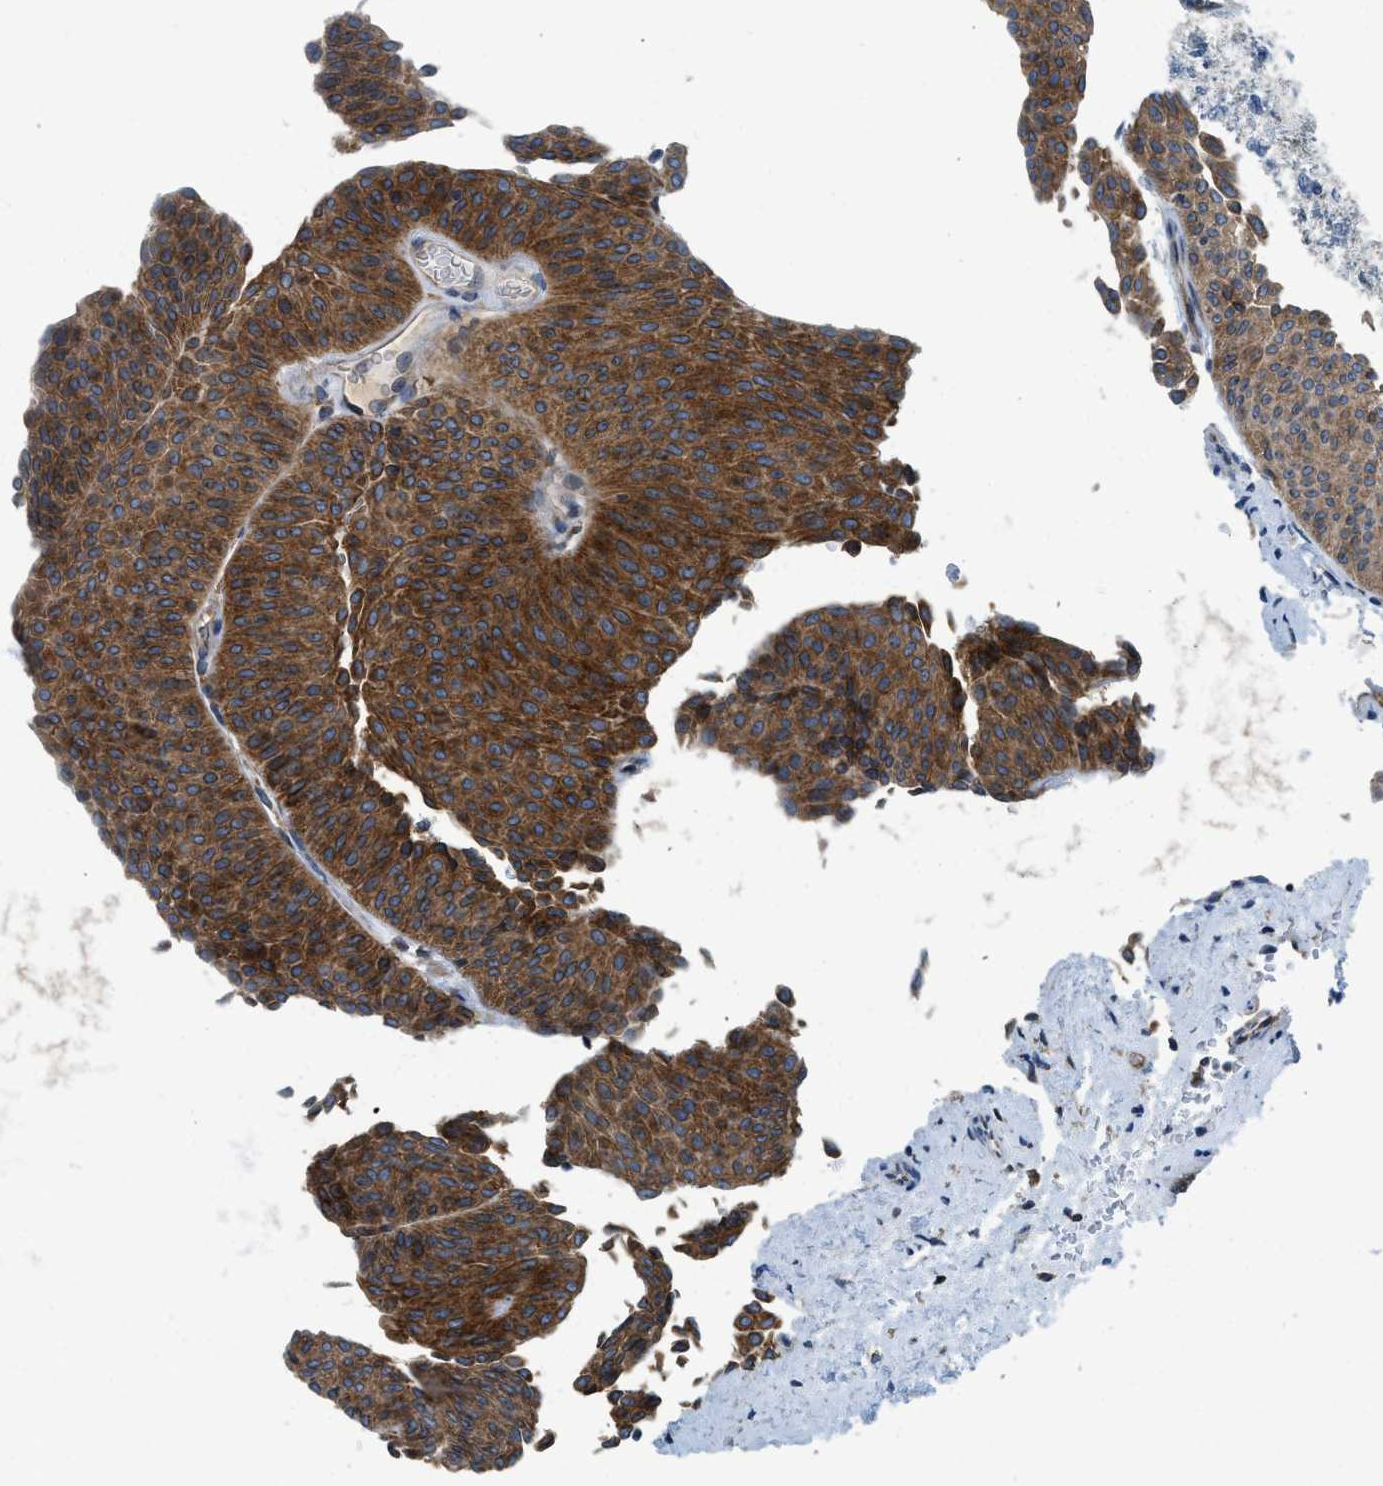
{"staining": {"intensity": "strong", "quantity": ">75%", "location": "cytoplasmic/membranous"}, "tissue": "urothelial cancer", "cell_type": "Tumor cells", "image_type": "cancer", "snomed": [{"axis": "morphology", "description": "Urothelial carcinoma, Low grade"}, {"axis": "topography", "description": "Urinary bladder"}], "caption": "A high amount of strong cytoplasmic/membranous expression is identified in about >75% of tumor cells in urothelial carcinoma (low-grade) tissue.", "gene": "BCAP31", "patient": {"sex": "female", "age": 60}}